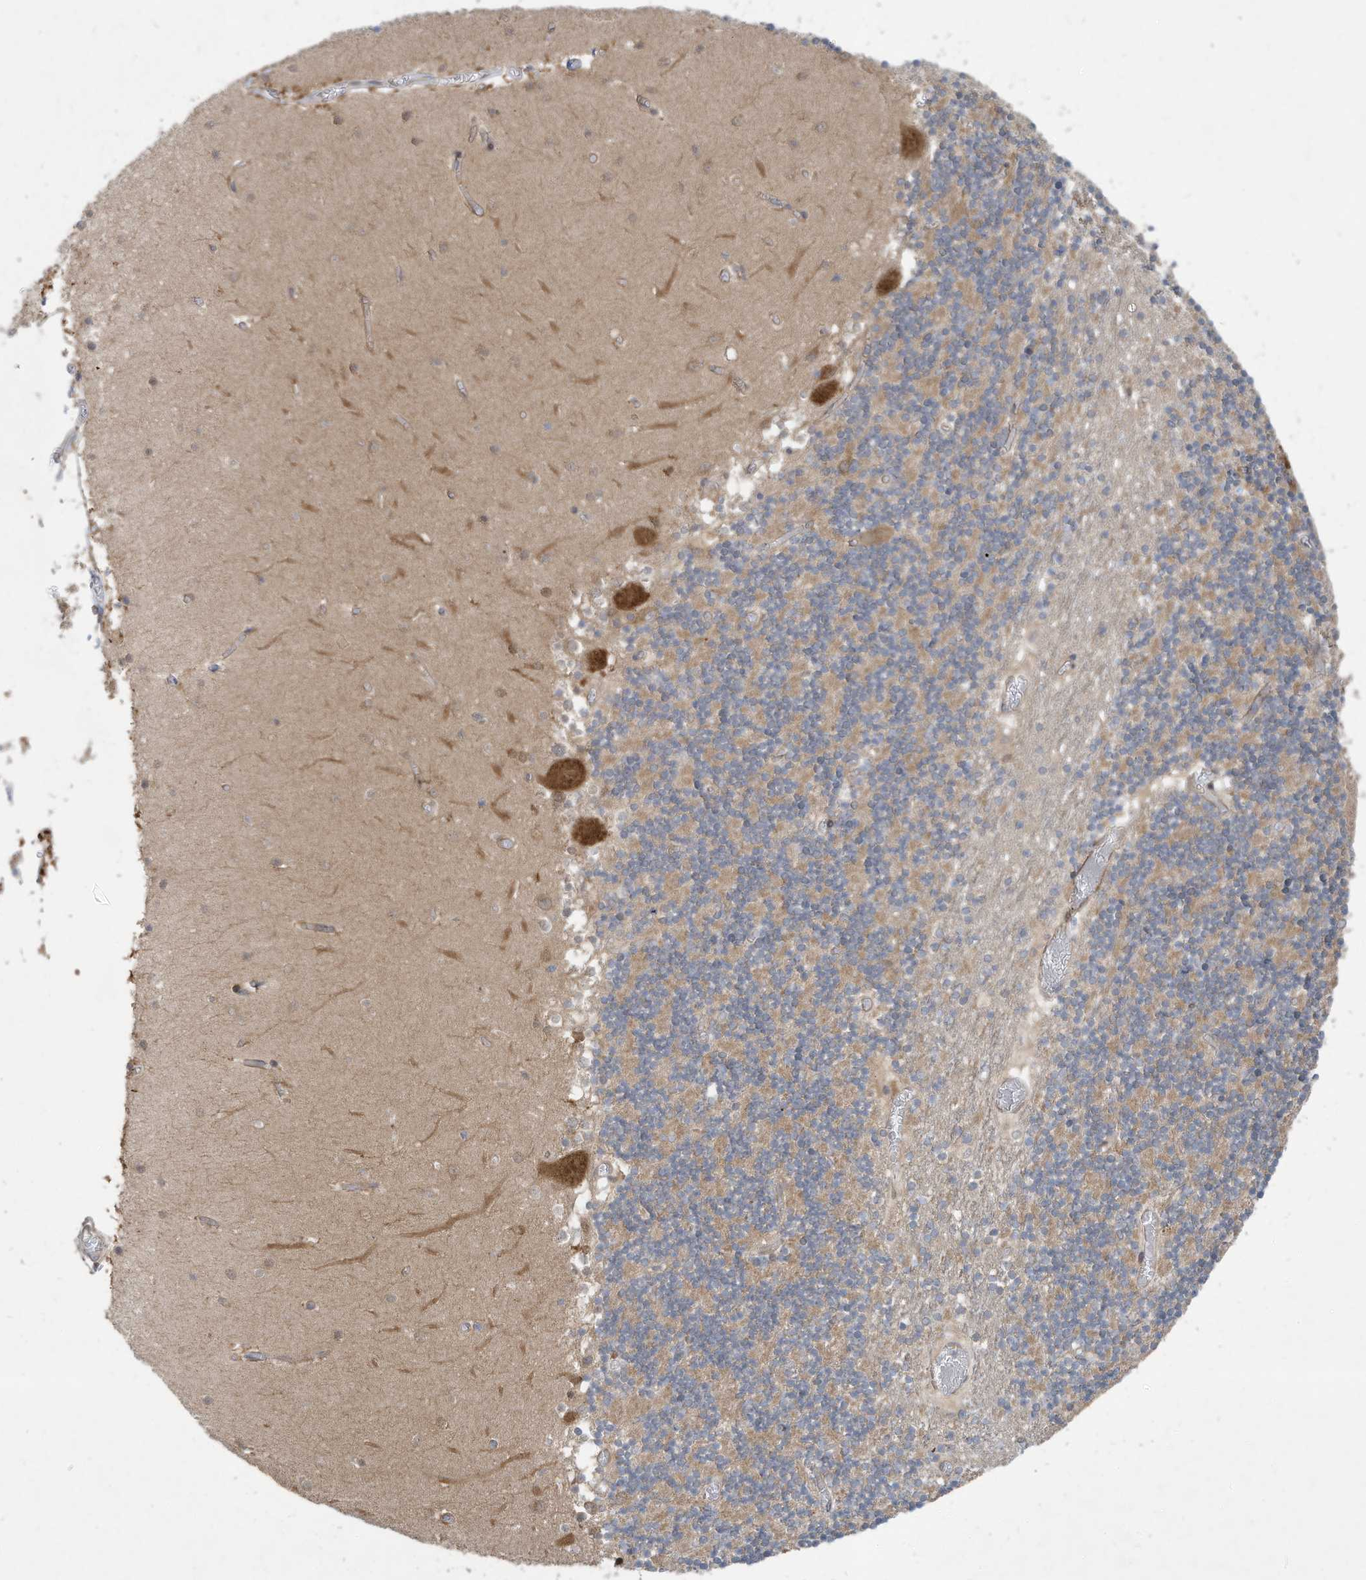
{"staining": {"intensity": "negative", "quantity": "none", "location": "none"}, "tissue": "cerebellum", "cell_type": "Cells in granular layer", "image_type": "normal", "snomed": [{"axis": "morphology", "description": "Normal tissue, NOS"}, {"axis": "topography", "description": "Cerebellum"}], "caption": "Immunohistochemistry (IHC) histopathology image of benign cerebellum stained for a protein (brown), which reveals no expression in cells in granular layer. (DAB IHC, high magnification).", "gene": "USE1", "patient": {"sex": "female", "age": 28}}